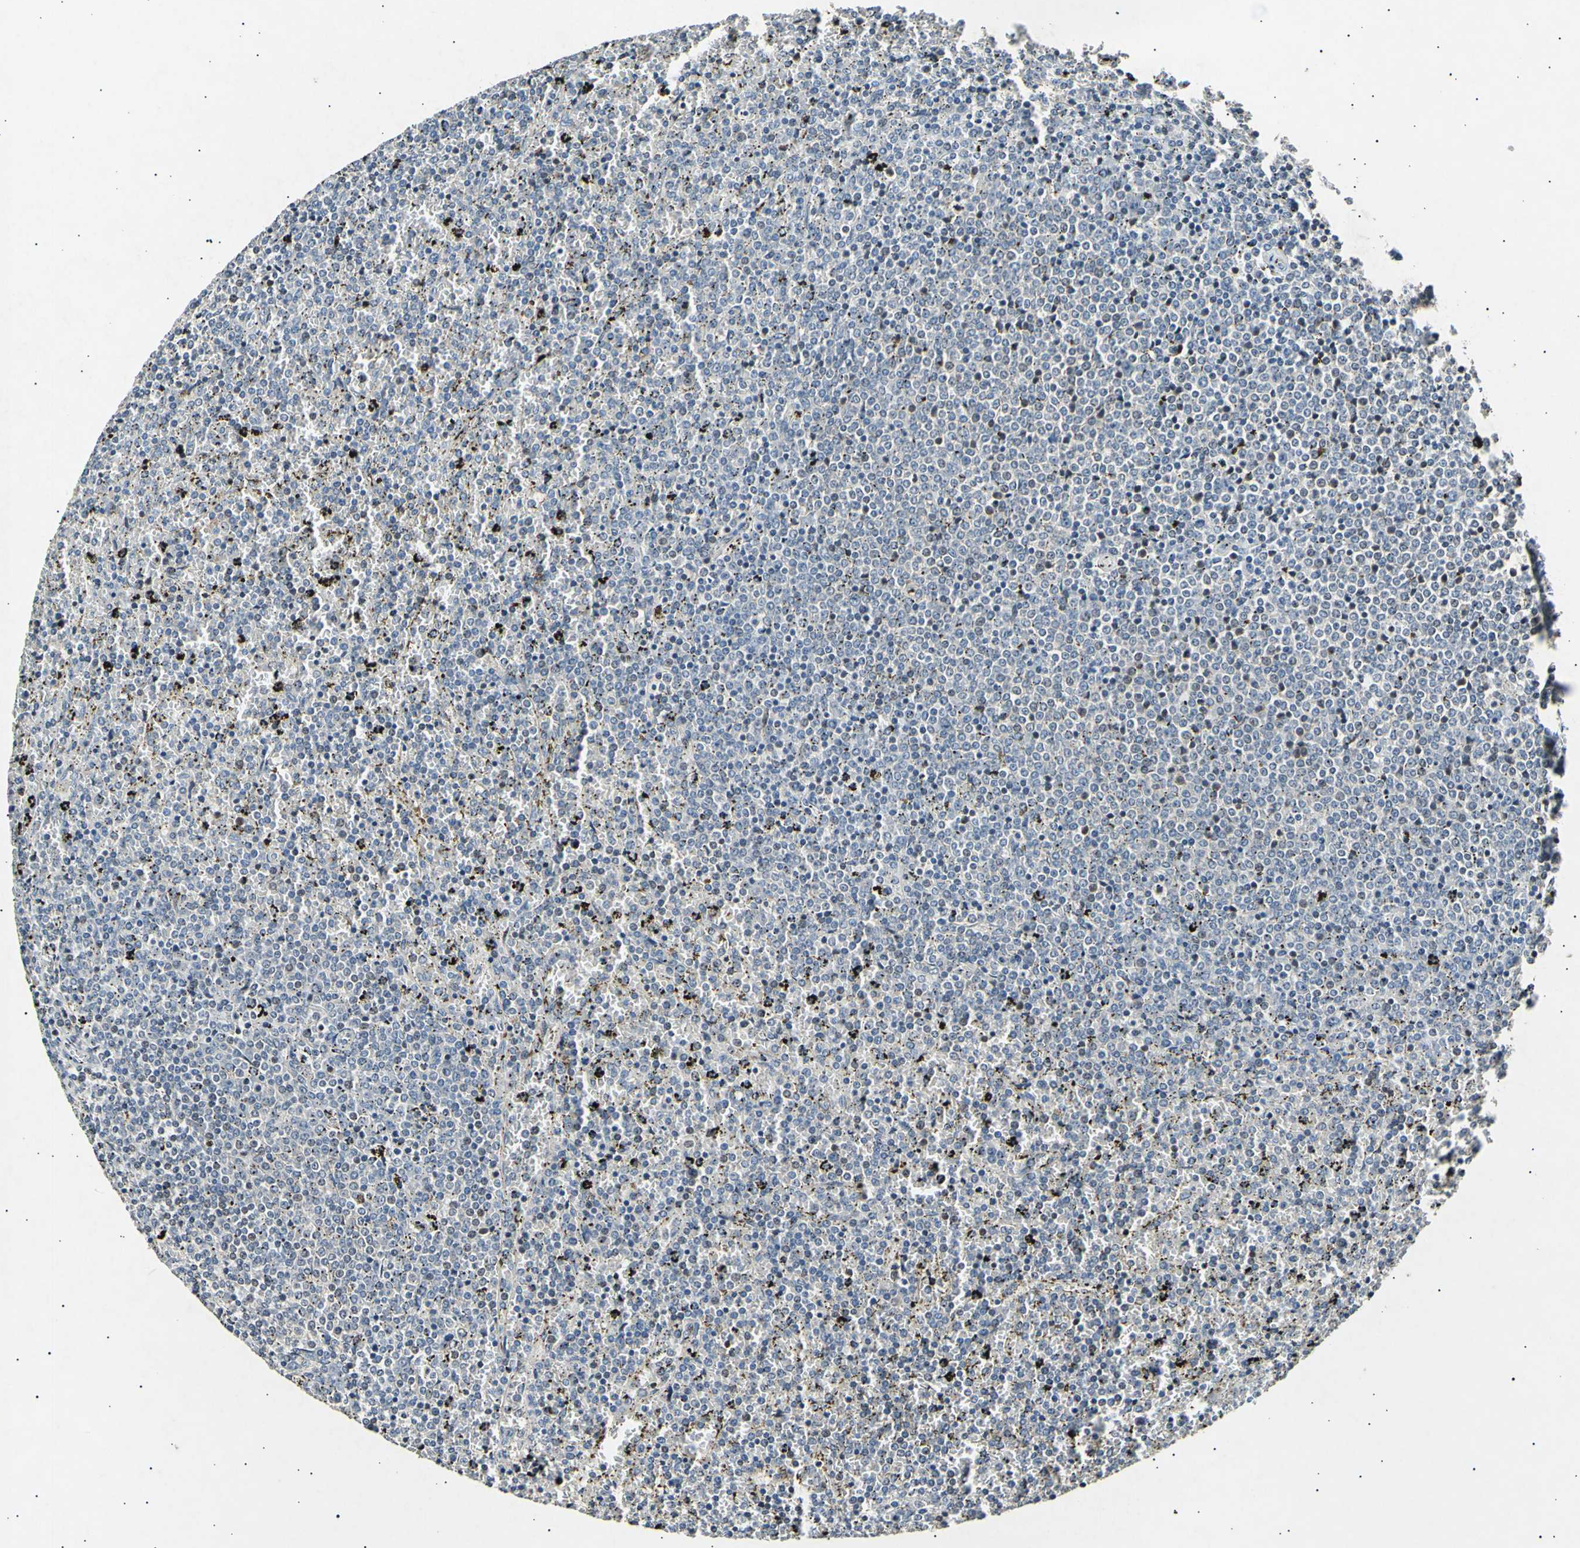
{"staining": {"intensity": "negative", "quantity": "none", "location": "none"}, "tissue": "lymphoma", "cell_type": "Tumor cells", "image_type": "cancer", "snomed": [{"axis": "morphology", "description": "Malignant lymphoma, non-Hodgkin's type, Low grade"}, {"axis": "topography", "description": "Spleen"}], "caption": "IHC photomicrograph of neoplastic tissue: human low-grade malignant lymphoma, non-Hodgkin's type stained with DAB demonstrates no significant protein positivity in tumor cells. The staining is performed using DAB (3,3'-diaminobenzidine) brown chromogen with nuclei counter-stained in using hematoxylin.", "gene": "ADCY3", "patient": {"sex": "female", "age": 77}}